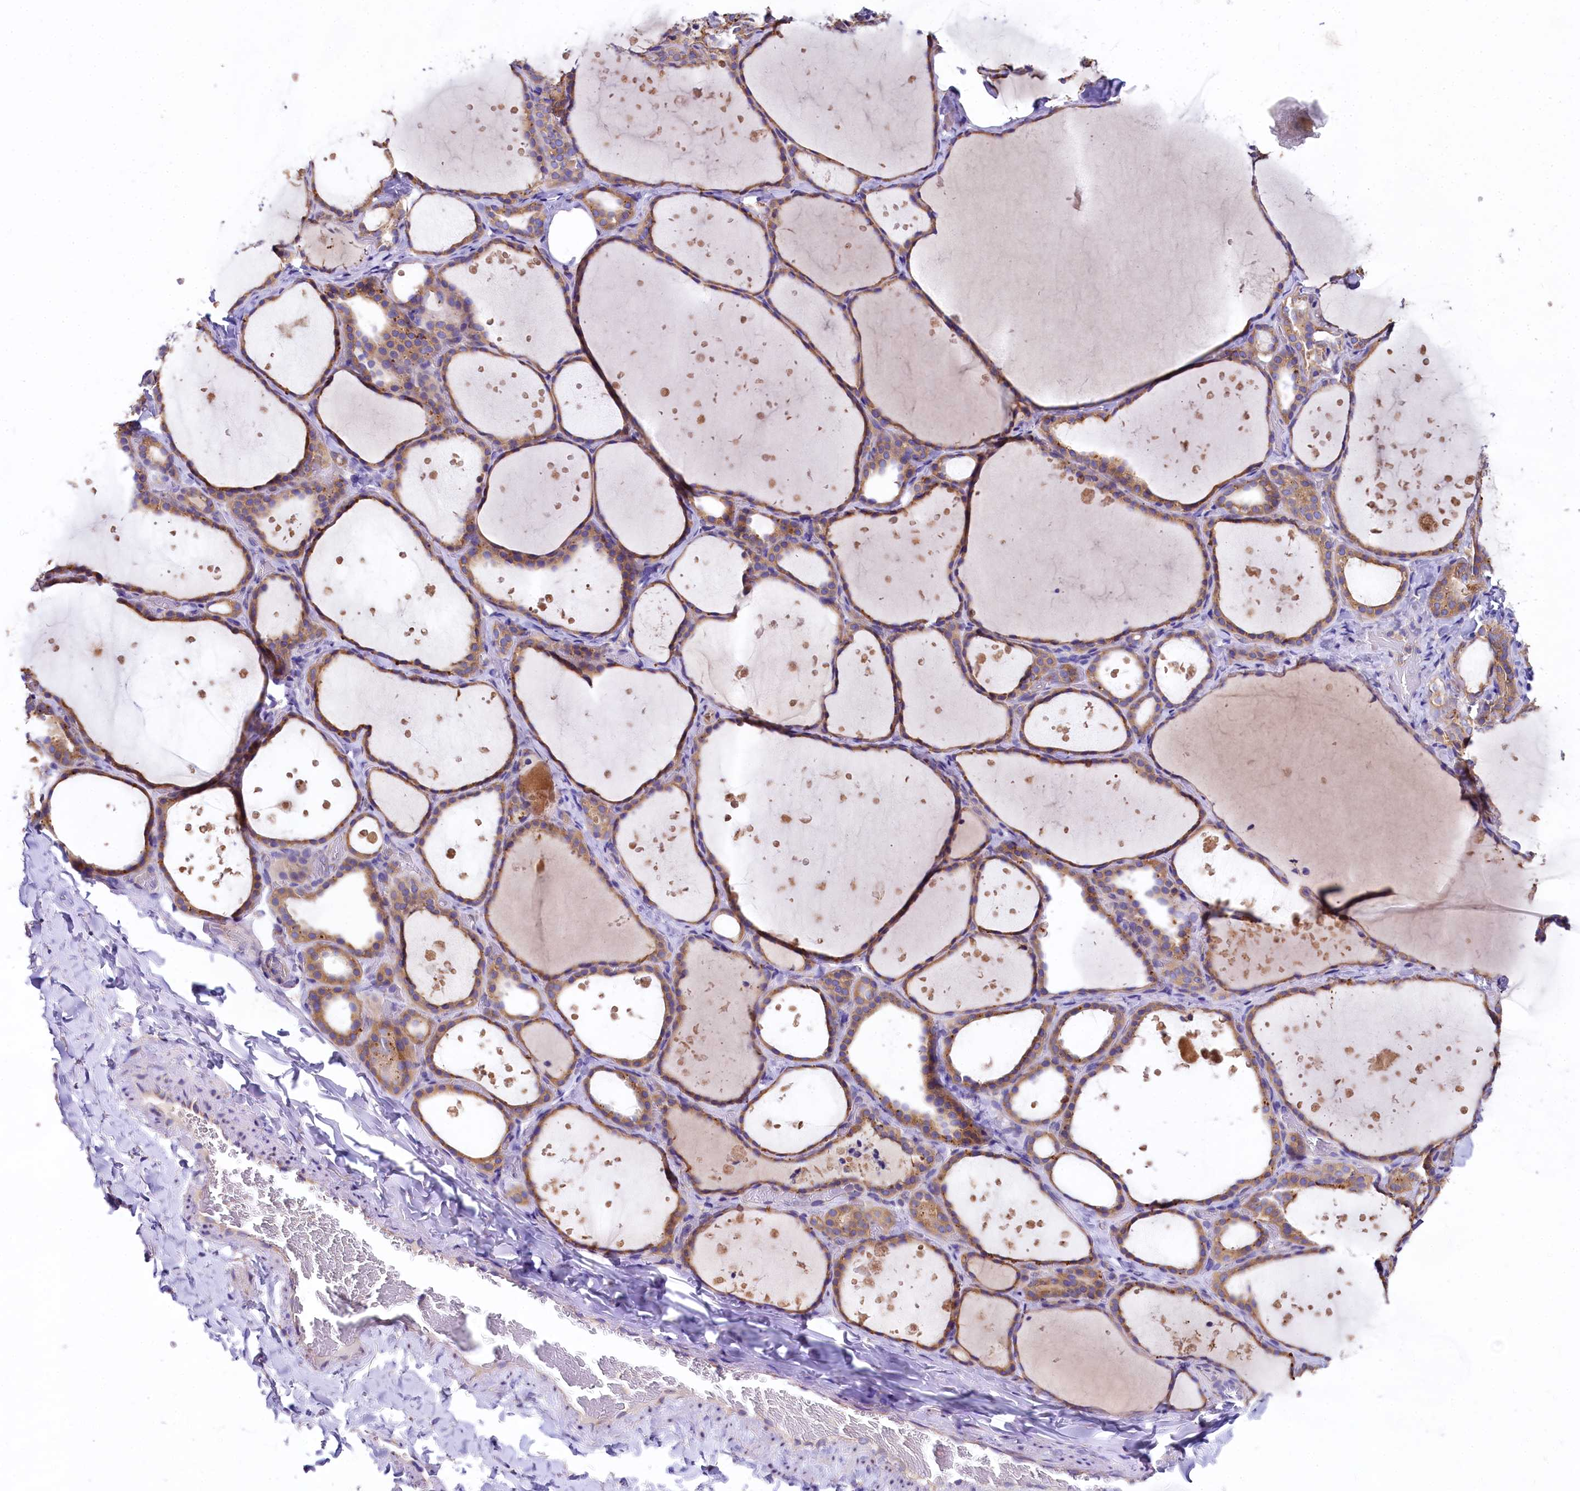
{"staining": {"intensity": "moderate", "quantity": ">75%", "location": "cytoplasmic/membranous"}, "tissue": "thyroid gland", "cell_type": "Glandular cells", "image_type": "normal", "snomed": [{"axis": "morphology", "description": "Normal tissue, NOS"}, {"axis": "topography", "description": "Thyroid gland"}], "caption": "Immunohistochemical staining of benign human thyroid gland displays >75% levels of moderate cytoplasmic/membranous protein positivity in about >75% of glandular cells.", "gene": "QARS1", "patient": {"sex": "female", "age": 44}}